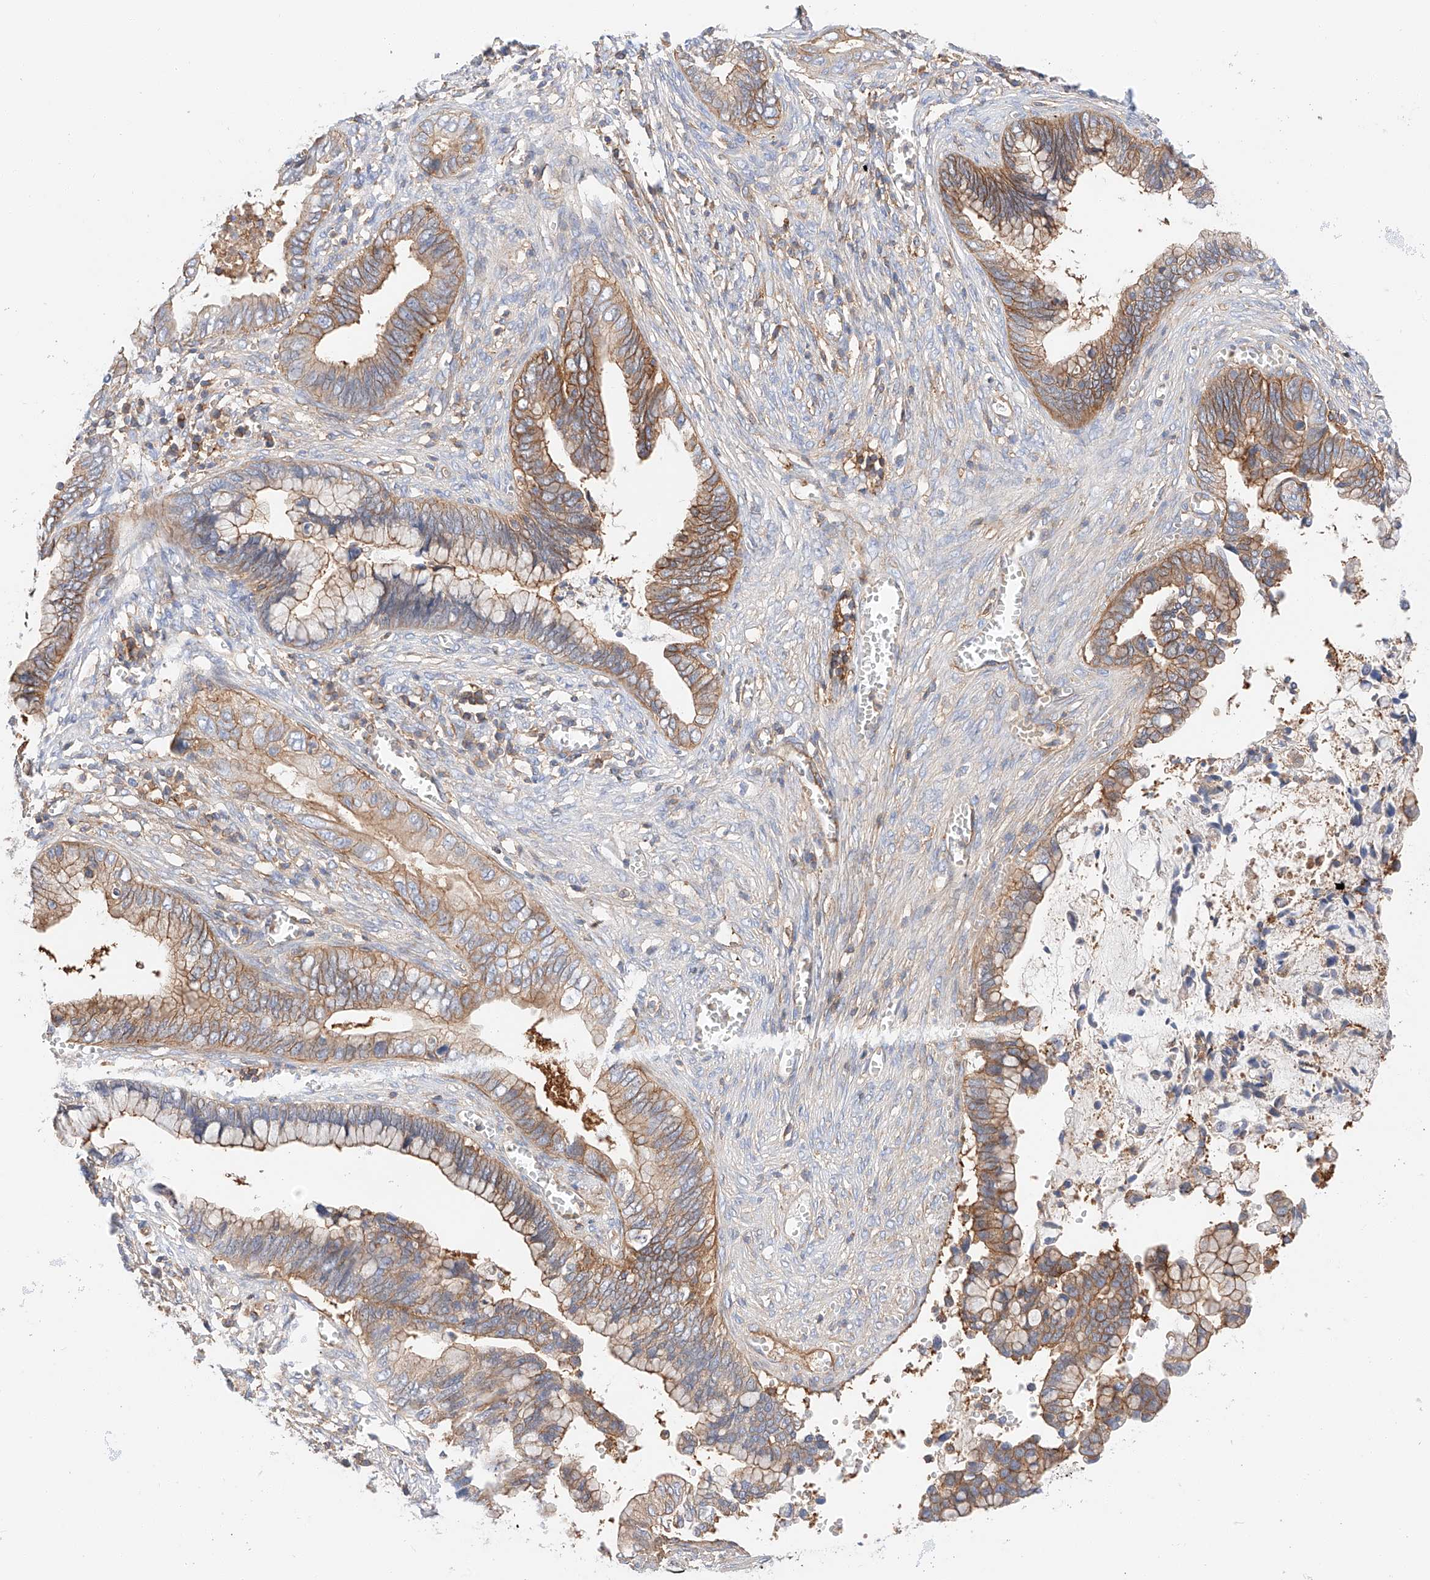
{"staining": {"intensity": "moderate", "quantity": ">75%", "location": "cytoplasmic/membranous"}, "tissue": "cervical cancer", "cell_type": "Tumor cells", "image_type": "cancer", "snomed": [{"axis": "morphology", "description": "Adenocarcinoma, NOS"}, {"axis": "topography", "description": "Cervix"}], "caption": "This histopathology image shows immunohistochemistry staining of human cervical cancer (adenocarcinoma), with medium moderate cytoplasmic/membranous staining in approximately >75% of tumor cells.", "gene": "HAUS4", "patient": {"sex": "female", "age": 44}}